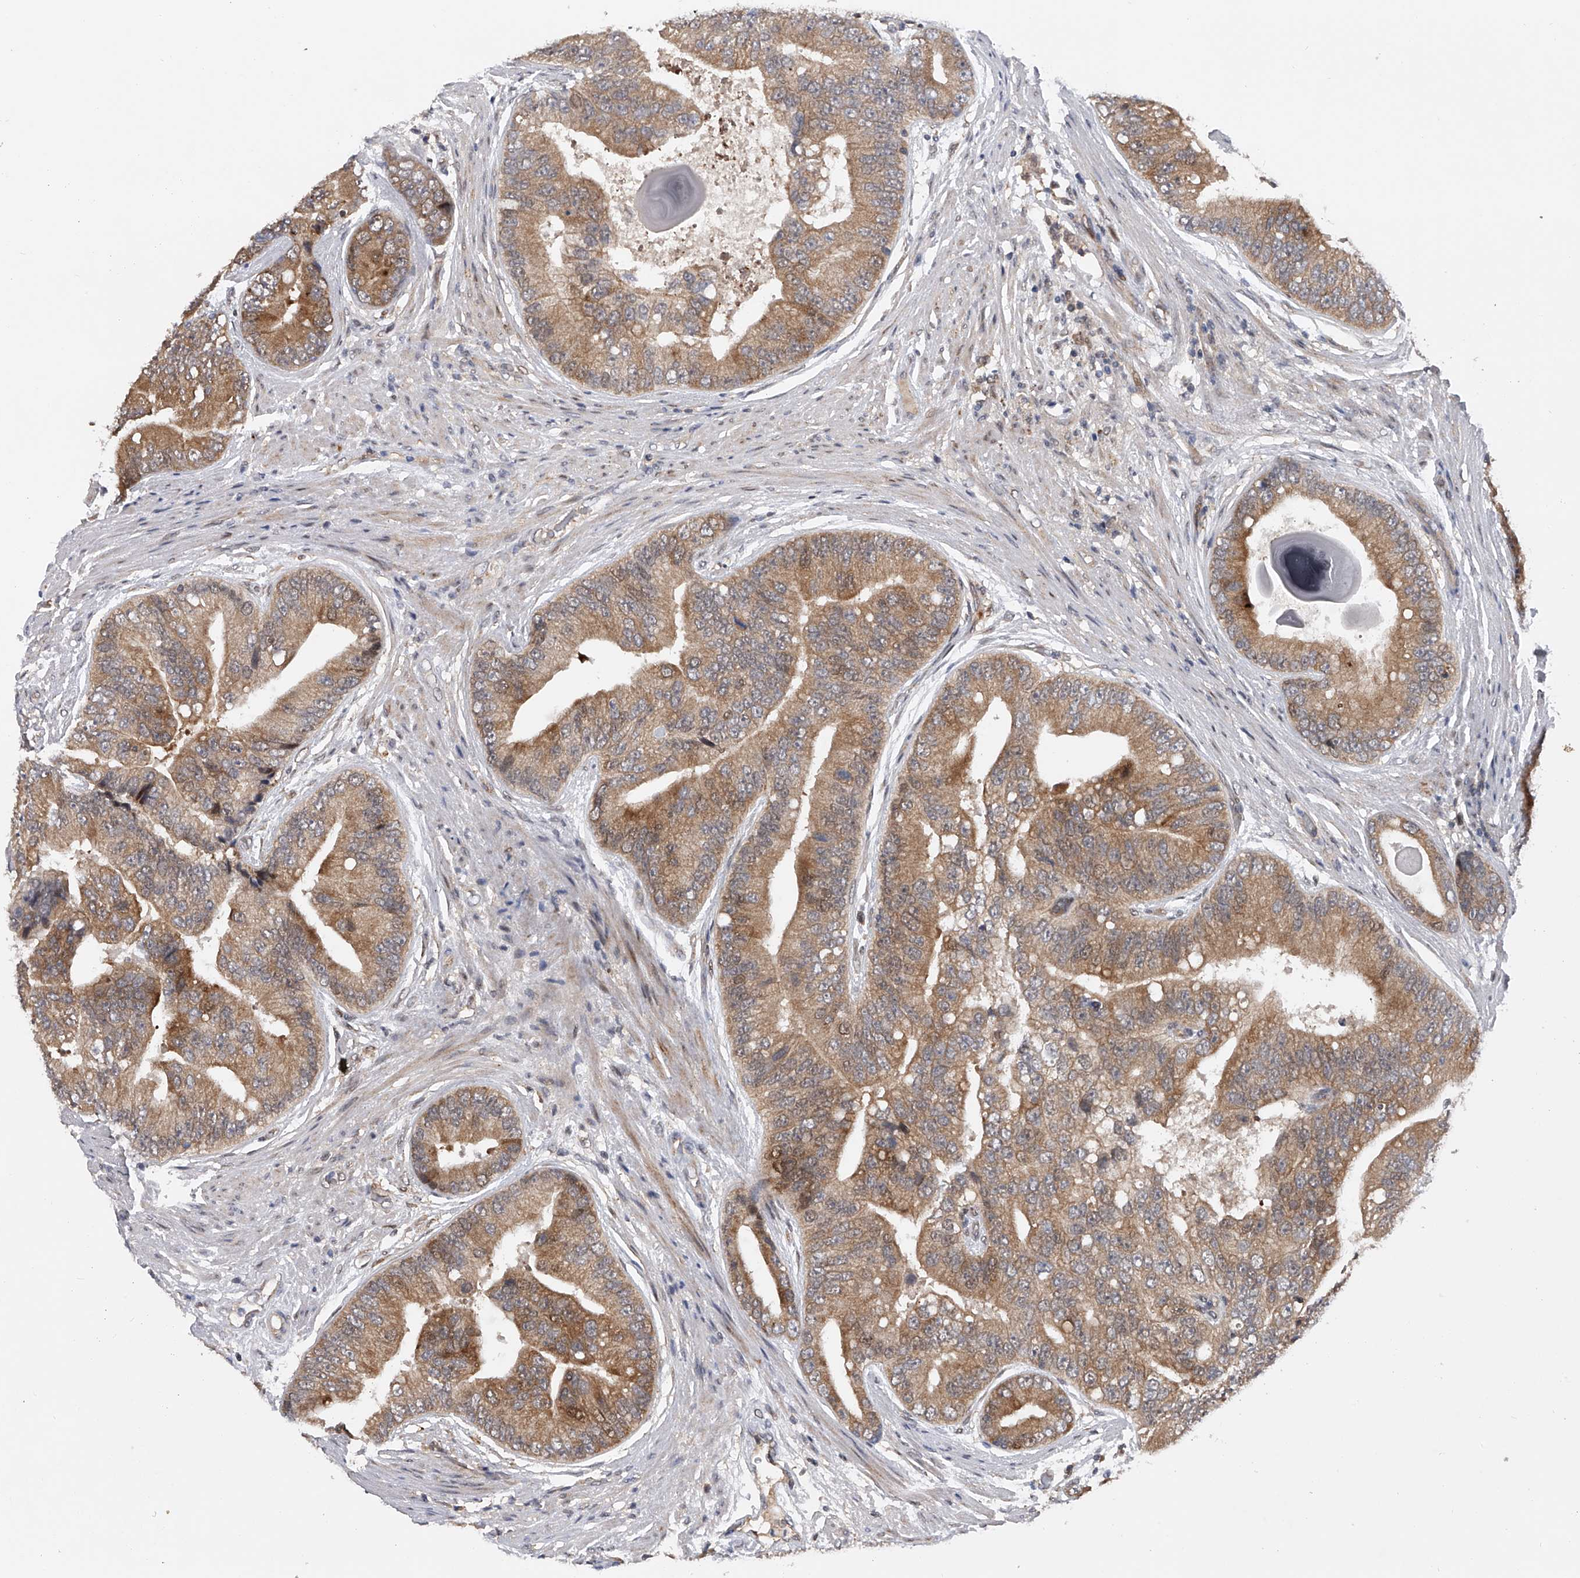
{"staining": {"intensity": "moderate", "quantity": ">75%", "location": "cytoplasmic/membranous"}, "tissue": "prostate cancer", "cell_type": "Tumor cells", "image_type": "cancer", "snomed": [{"axis": "morphology", "description": "Adenocarcinoma, High grade"}, {"axis": "topography", "description": "Prostate"}], "caption": "Immunohistochemistry (IHC) (DAB (3,3'-diaminobenzidine)) staining of human prostate cancer displays moderate cytoplasmic/membranous protein expression in about >75% of tumor cells.", "gene": "RWDD2A", "patient": {"sex": "male", "age": 70}}